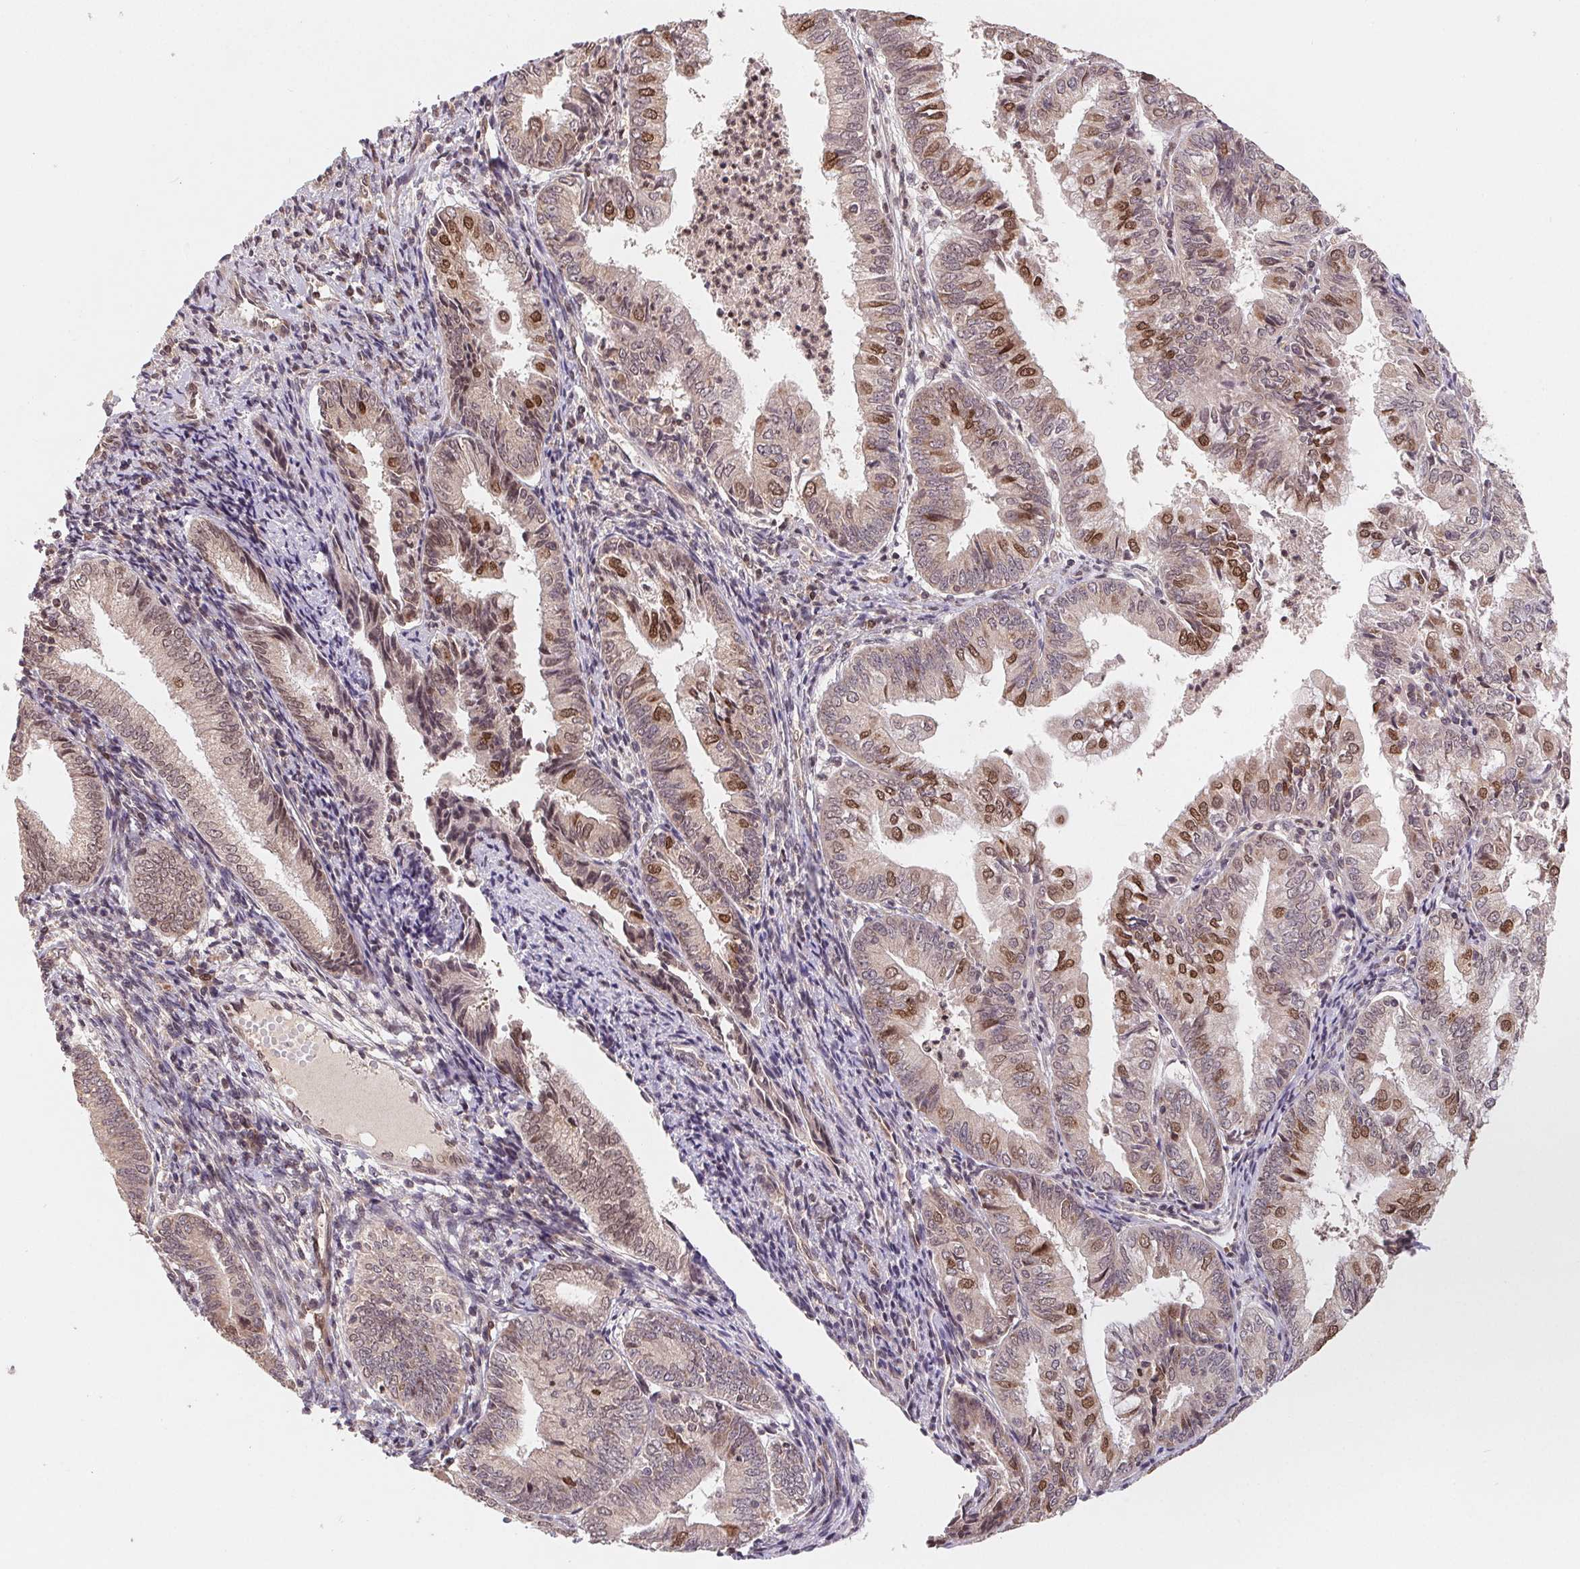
{"staining": {"intensity": "moderate", "quantity": "25%-75%", "location": "nuclear"}, "tissue": "endometrial cancer", "cell_type": "Tumor cells", "image_type": "cancer", "snomed": [{"axis": "morphology", "description": "Adenocarcinoma, NOS"}, {"axis": "topography", "description": "Endometrium"}], "caption": "There is medium levels of moderate nuclear expression in tumor cells of endometrial cancer, as demonstrated by immunohistochemical staining (brown color).", "gene": "HMGN3", "patient": {"sex": "female", "age": 55}}